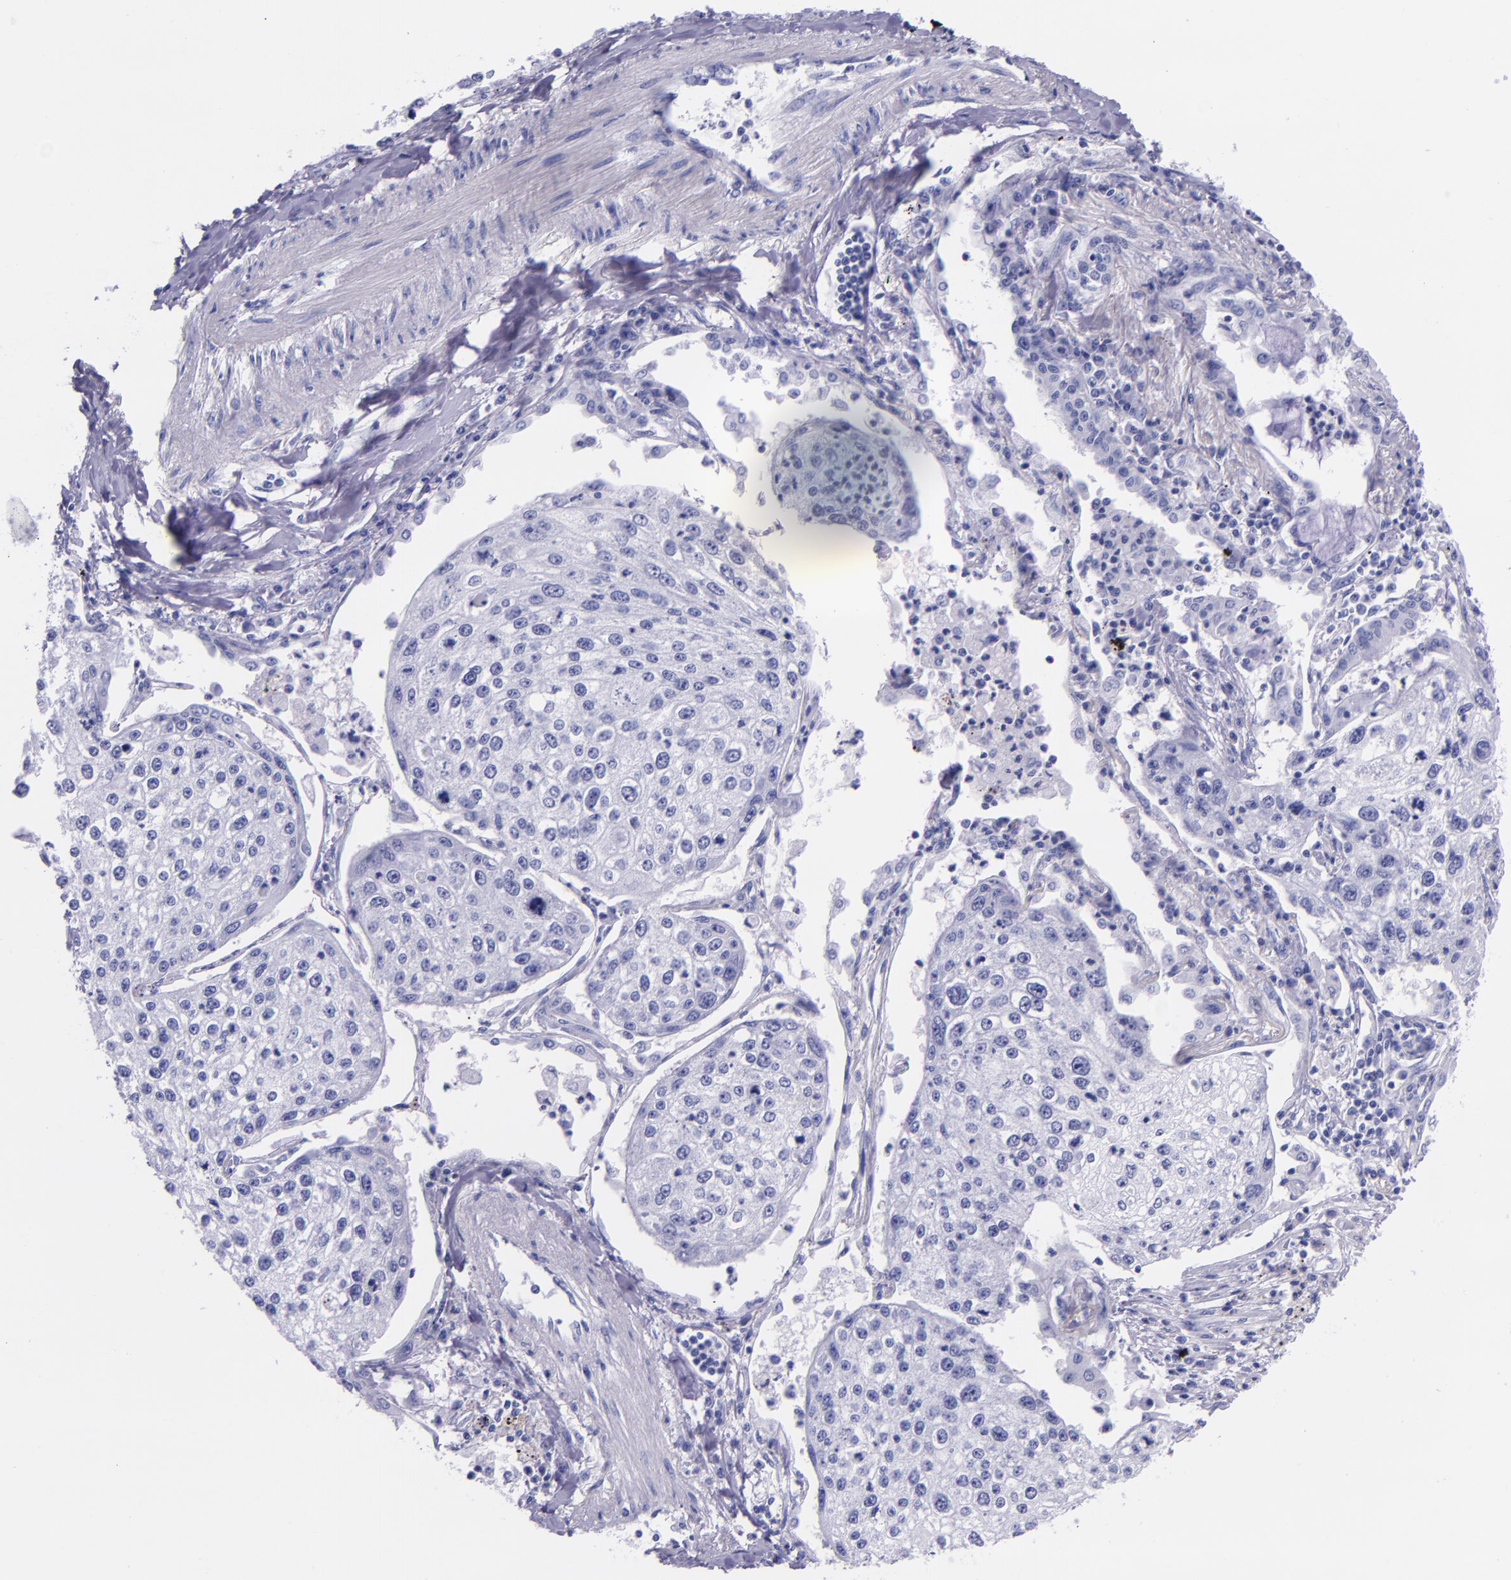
{"staining": {"intensity": "negative", "quantity": "none", "location": "none"}, "tissue": "lung cancer", "cell_type": "Tumor cells", "image_type": "cancer", "snomed": [{"axis": "morphology", "description": "Squamous cell carcinoma, NOS"}, {"axis": "topography", "description": "Lung"}], "caption": "DAB immunohistochemical staining of human lung cancer exhibits no significant expression in tumor cells. Nuclei are stained in blue.", "gene": "MBP", "patient": {"sex": "male", "age": 75}}